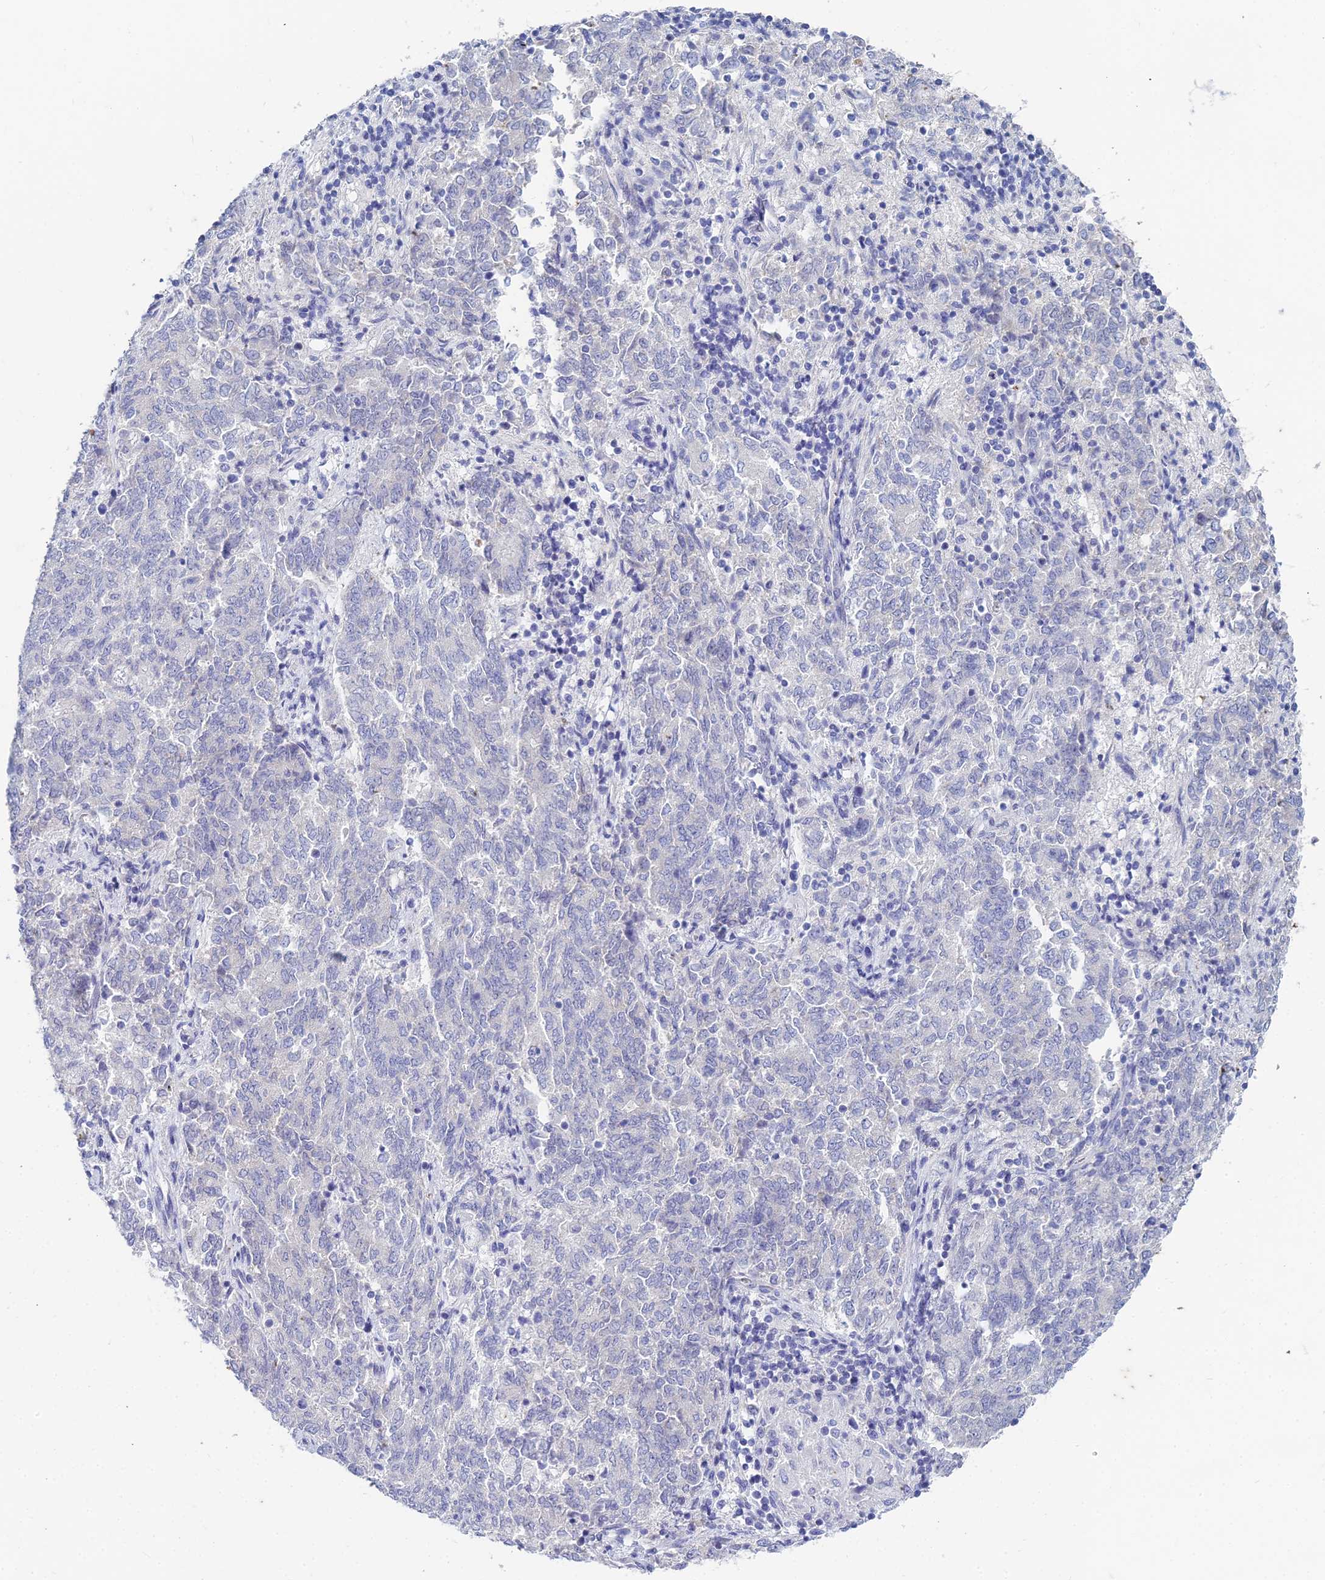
{"staining": {"intensity": "negative", "quantity": "none", "location": "none"}, "tissue": "endometrial cancer", "cell_type": "Tumor cells", "image_type": "cancer", "snomed": [{"axis": "morphology", "description": "Adenocarcinoma, NOS"}, {"axis": "topography", "description": "Endometrium"}], "caption": "Tumor cells show no significant protein positivity in endometrial cancer. The staining was performed using DAB (3,3'-diaminobenzidine) to visualize the protein expression in brown, while the nuclei were stained in blue with hematoxylin (Magnification: 20x).", "gene": "EEF2KMT", "patient": {"sex": "female", "age": 80}}